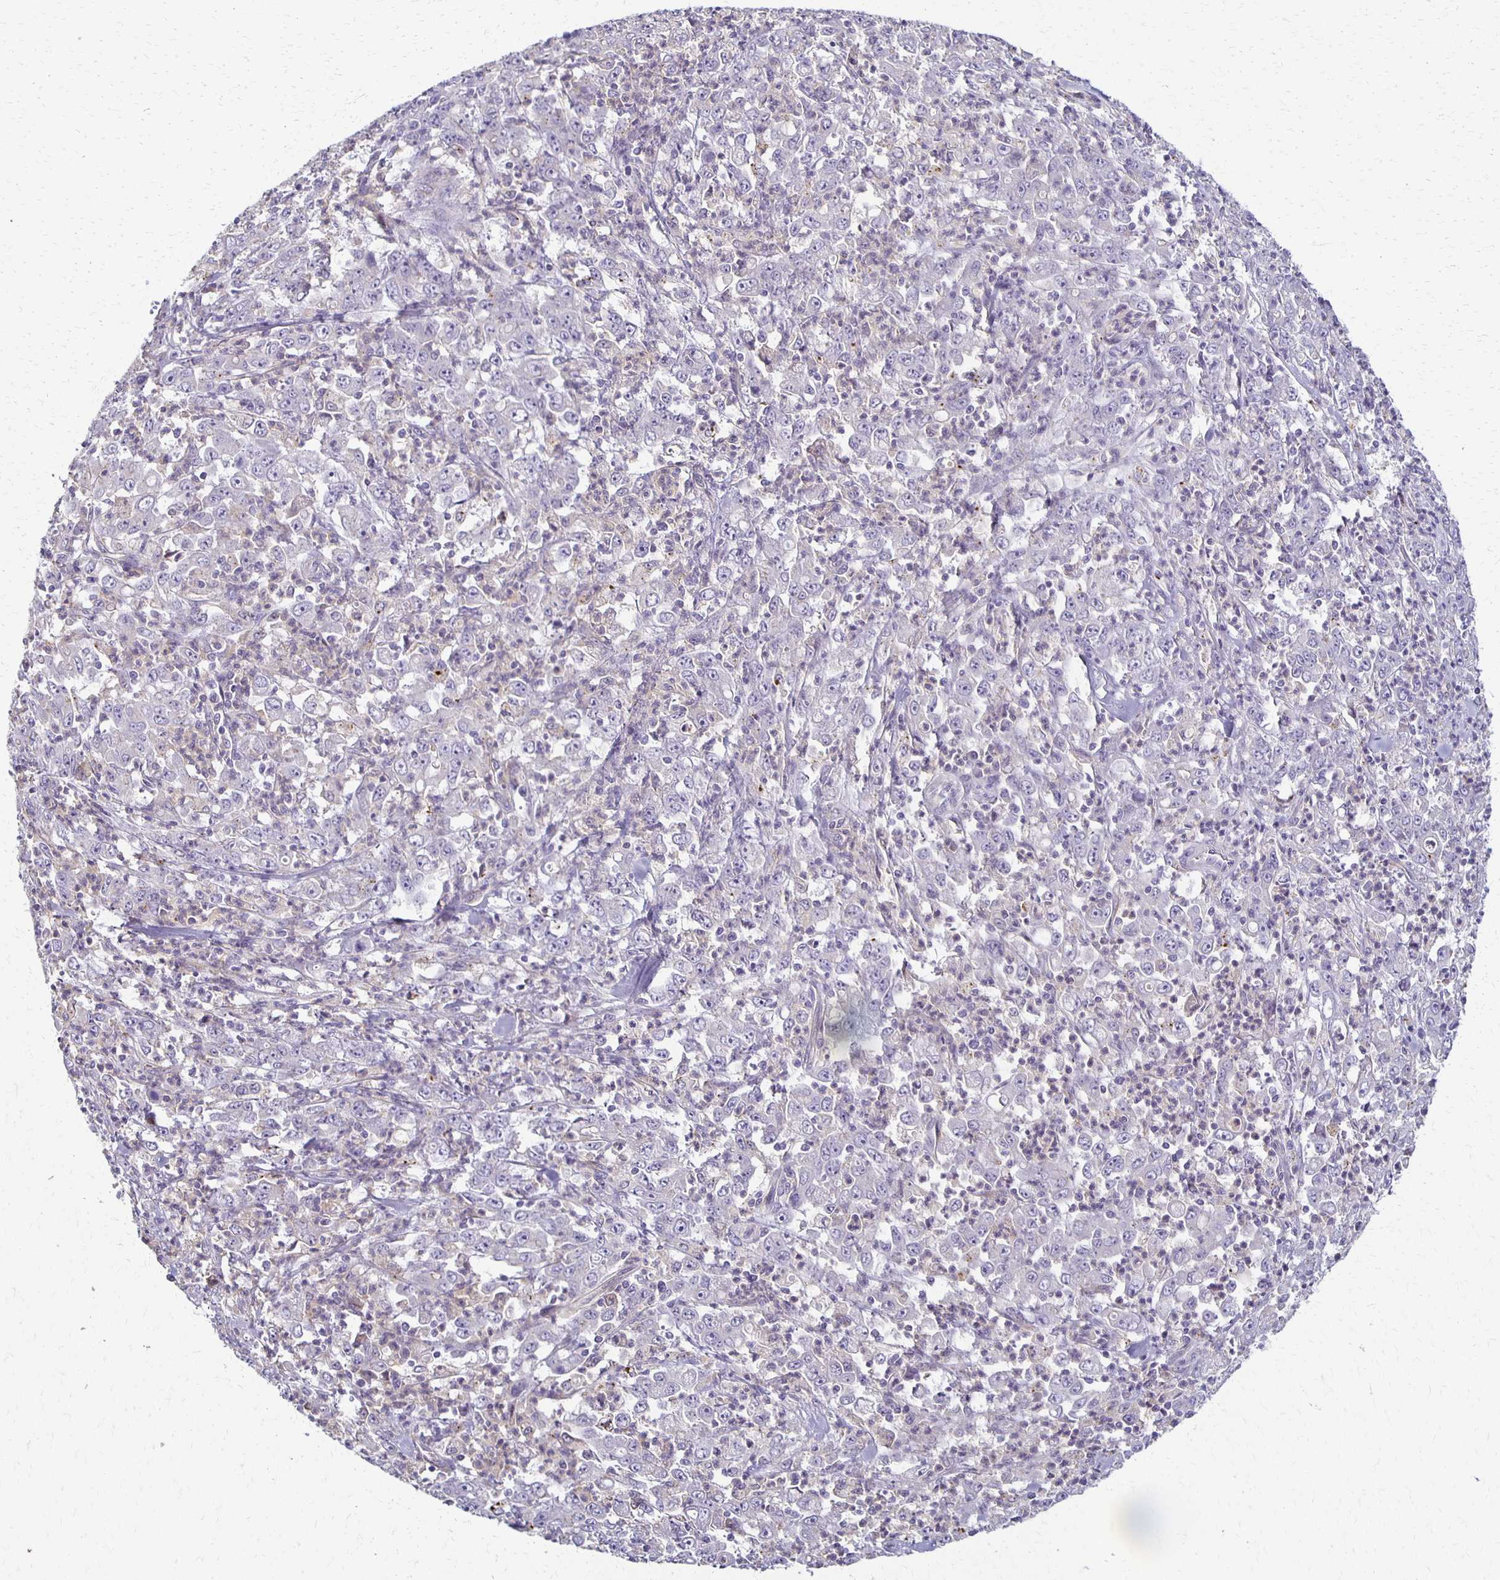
{"staining": {"intensity": "negative", "quantity": "none", "location": "none"}, "tissue": "stomach cancer", "cell_type": "Tumor cells", "image_type": "cancer", "snomed": [{"axis": "morphology", "description": "Adenocarcinoma, NOS"}, {"axis": "topography", "description": "Stomach, lower"}], "caption": "This is a photomicrograph of IHC staining of stomach adenocarcinoma, which shows no positivity in tumor cells.", "gene": "GPX4", "patient": {"sex": "female", "age": 71}}